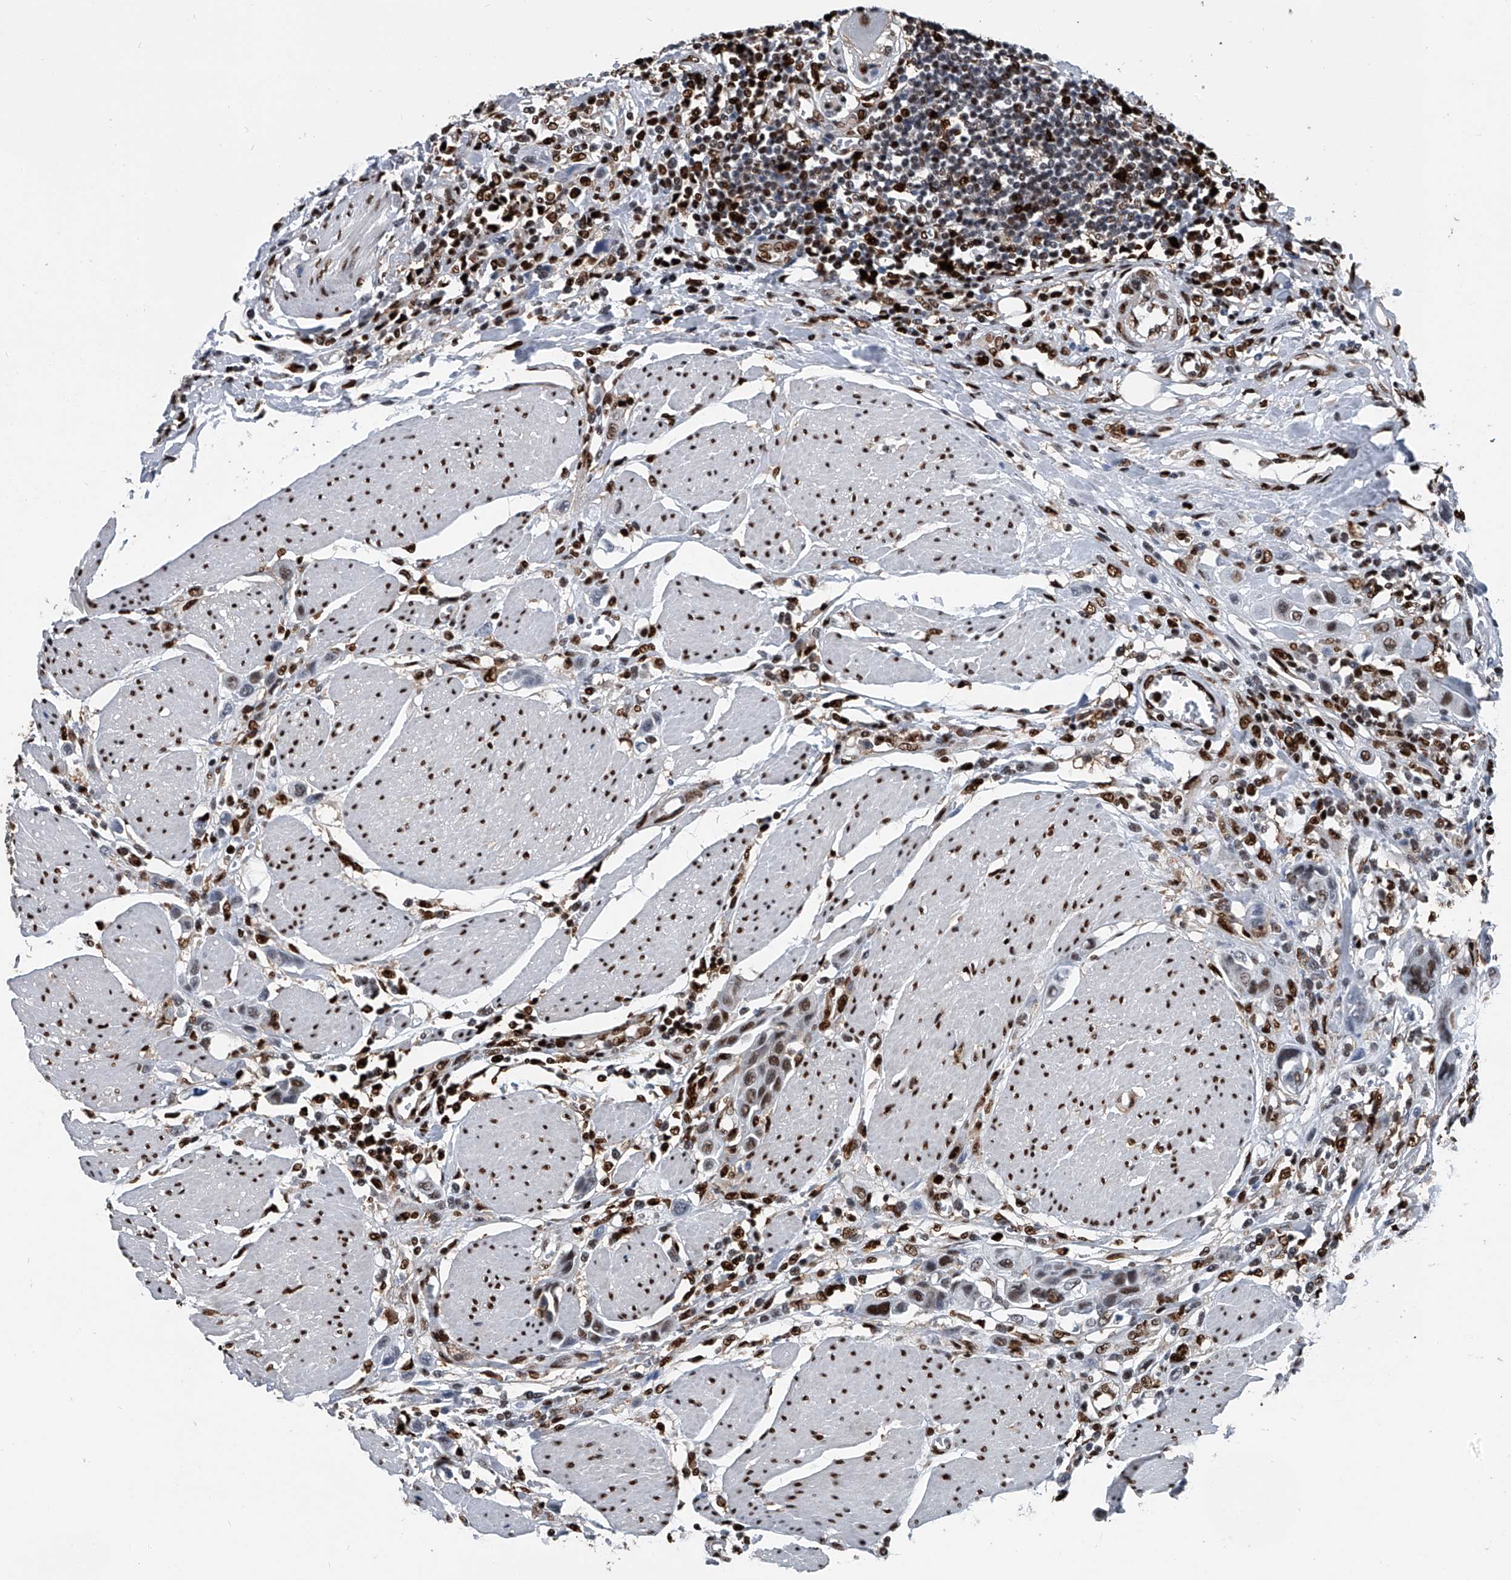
{"staining": {"intensity": "moderate", "quantity": "<25%", "location": "nuclear"}, "tissue": "urothelial cancer", "cell_type": "Tumor cells", "image_type": "cancer", "snomed": [{"axis": "morphology", "description": "Urothelial carcinoma, High grade"}, {"axis": "topography", "description": "Urinary bladder"}], "caption": "Immunohistochemical staining of urothelial cancer reveals low levels of moderate nuclear staining in about <25% of tumor cells.", "gene": "FKBP5", "patient": {"sex": "male", "age": 50}}